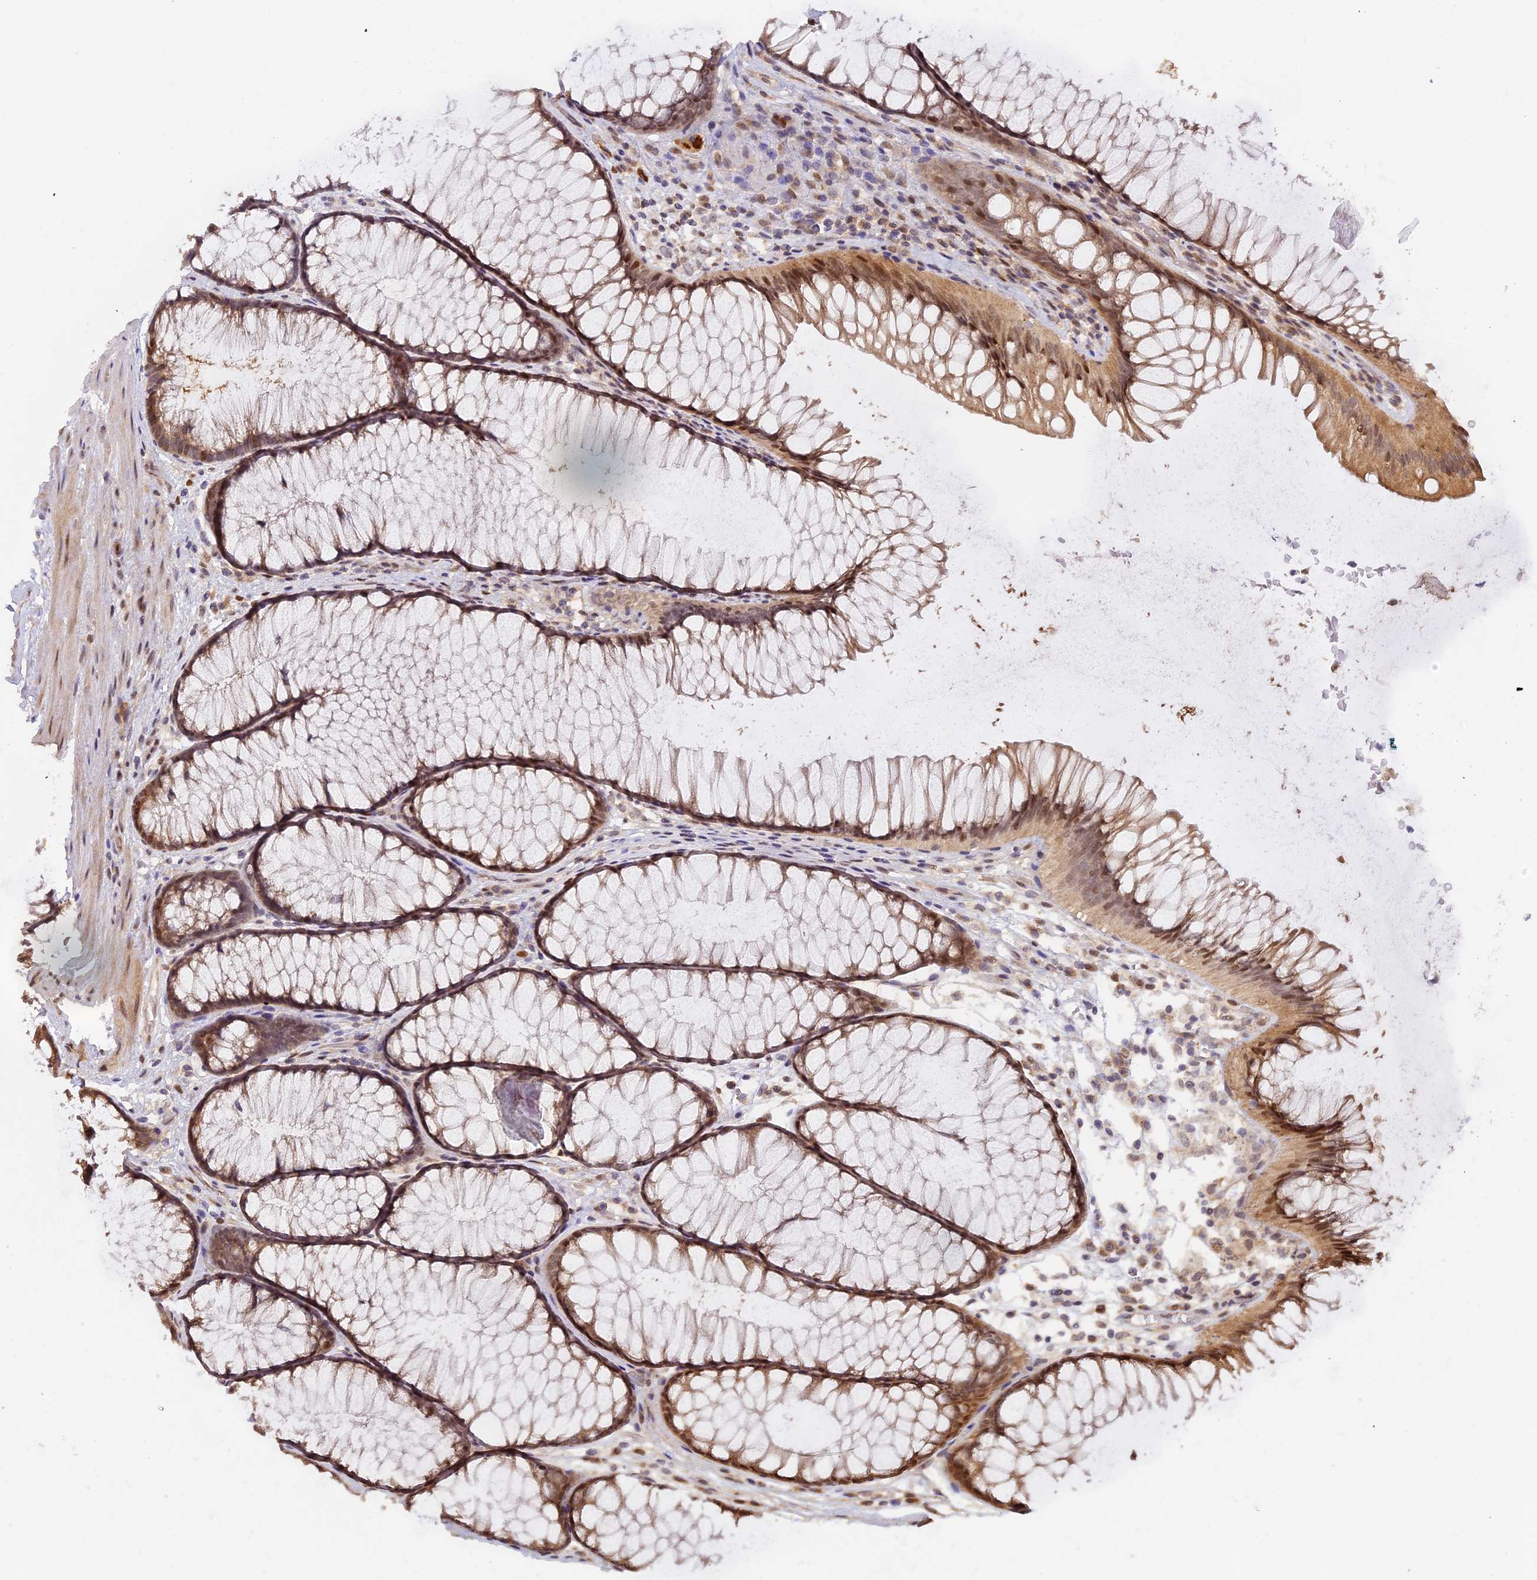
{"staining": {"intensity": "moderate", "quantity": ">75%", "location": "cytoplasmic/membranous,nuclear"}, "tissue": "colon", "cell_type": "Endothelial cells", "image_type": "normal", "snomed": [{"axis": "morphology", "description": "Normal tissue, NOS"}, {"axis": "topography", "description": "Colon"}], "caption": "Immunohistochemical staining of normal colon reveals >75% levels of moderate cytoplasmic/membranous,nuclear protein staining in about >75% of endothelial cells. Nuclei are stained in blue.", "gene": "MYBL2", "patient": {"sex": "female", "age": 82}}